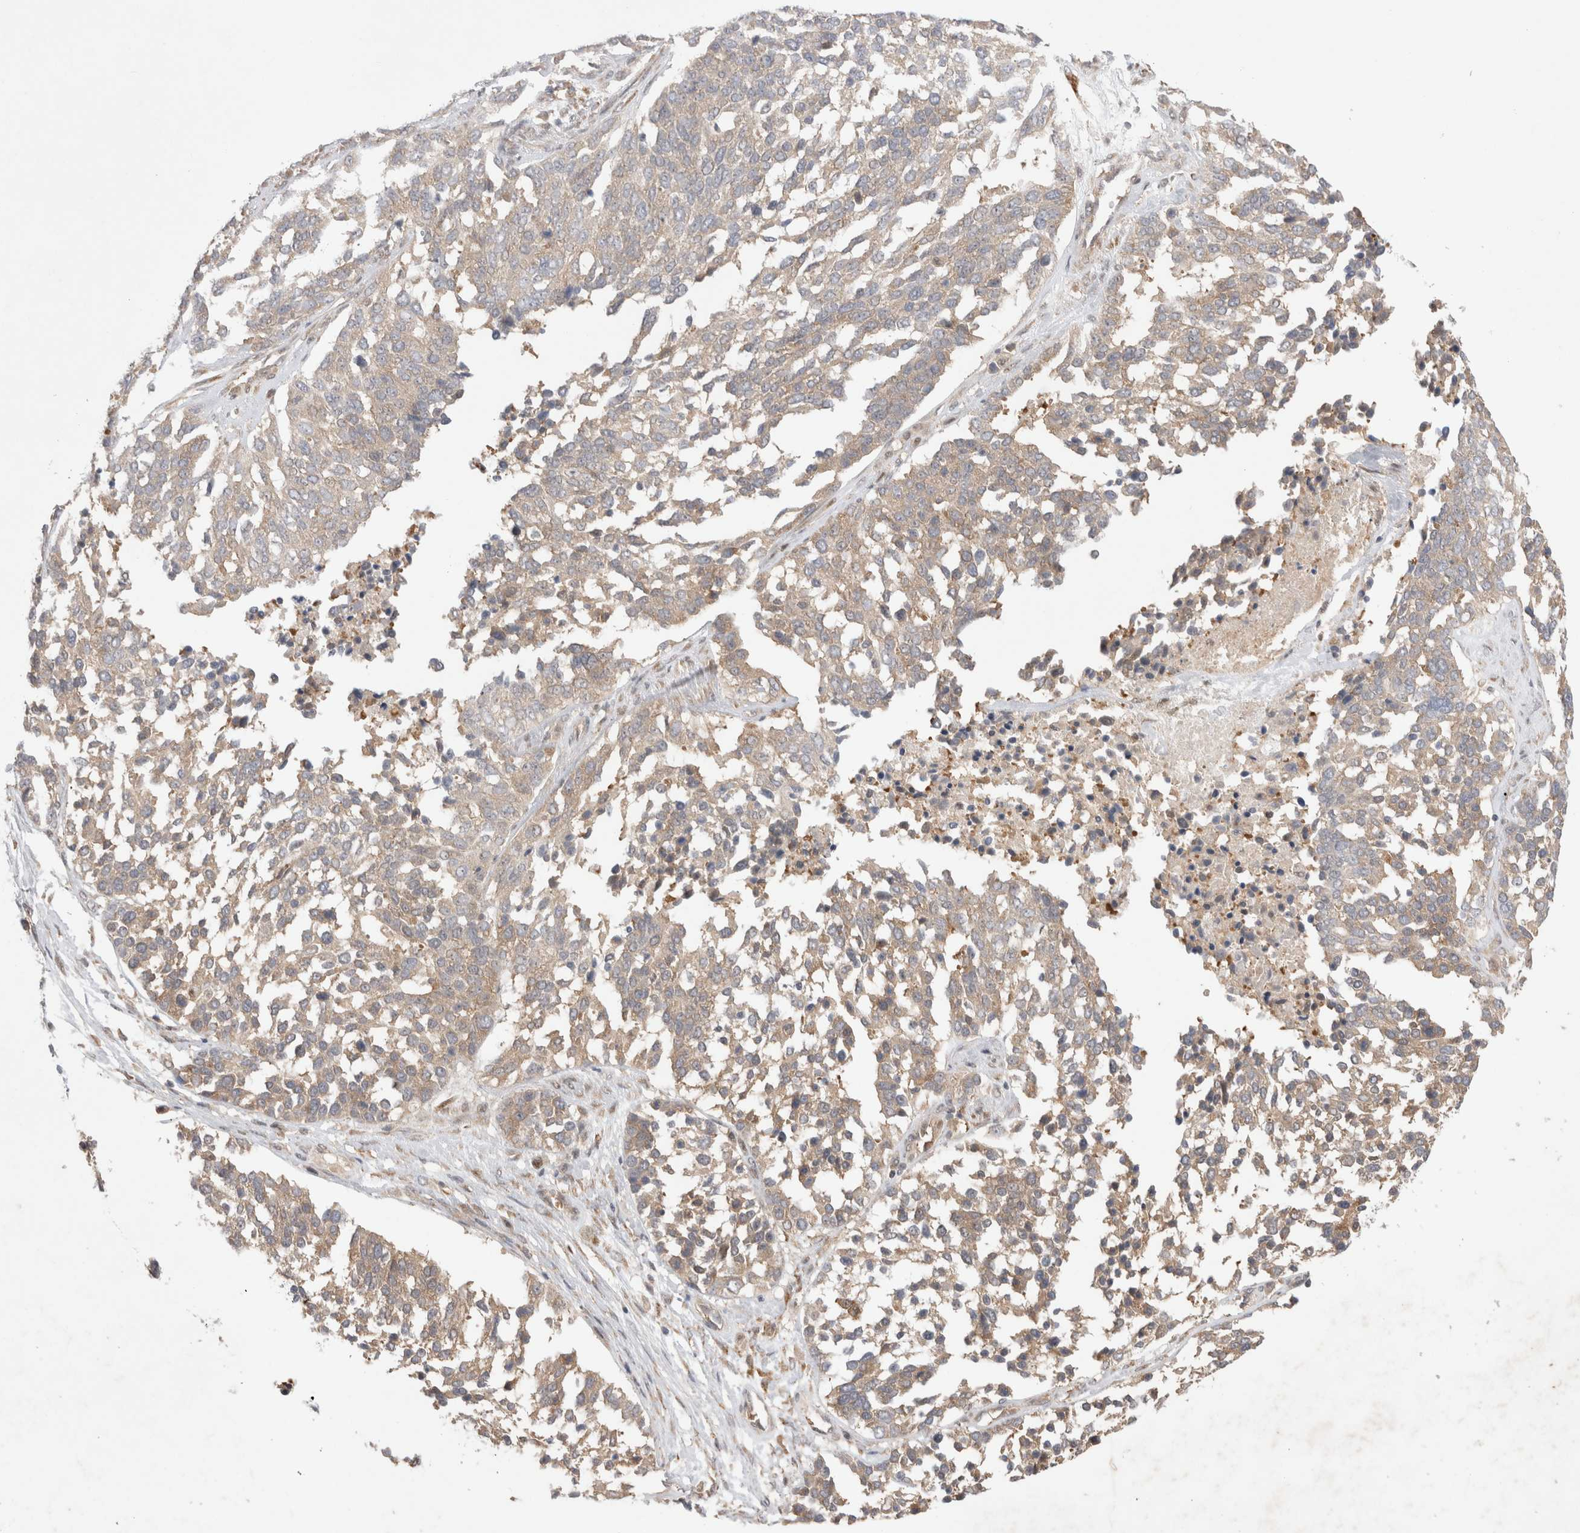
{"staining": {"intensity": "weak", "quantity": ">75%", "location": "cytoplasmic/membranous"}, "tissue": "ovarian cancer", "cell_type": "Tumor cells", "image_type": "cancer", "snomed": [{"axis": "morphology", "description": "Cystadenocarcinoma, serous, NOS"}, {"axis": "topography", "description": "Ovary"}], "caption": "A micrograph showing weak cytoplasmic/membranous expression in about >75% of tumor cells in ovarian cancer (serous cystadenocarcinoma), as visualized by brown immunohistochemical staining.", "gene": "EIF3E", "patient": {"sex": "female", "age": 44}}